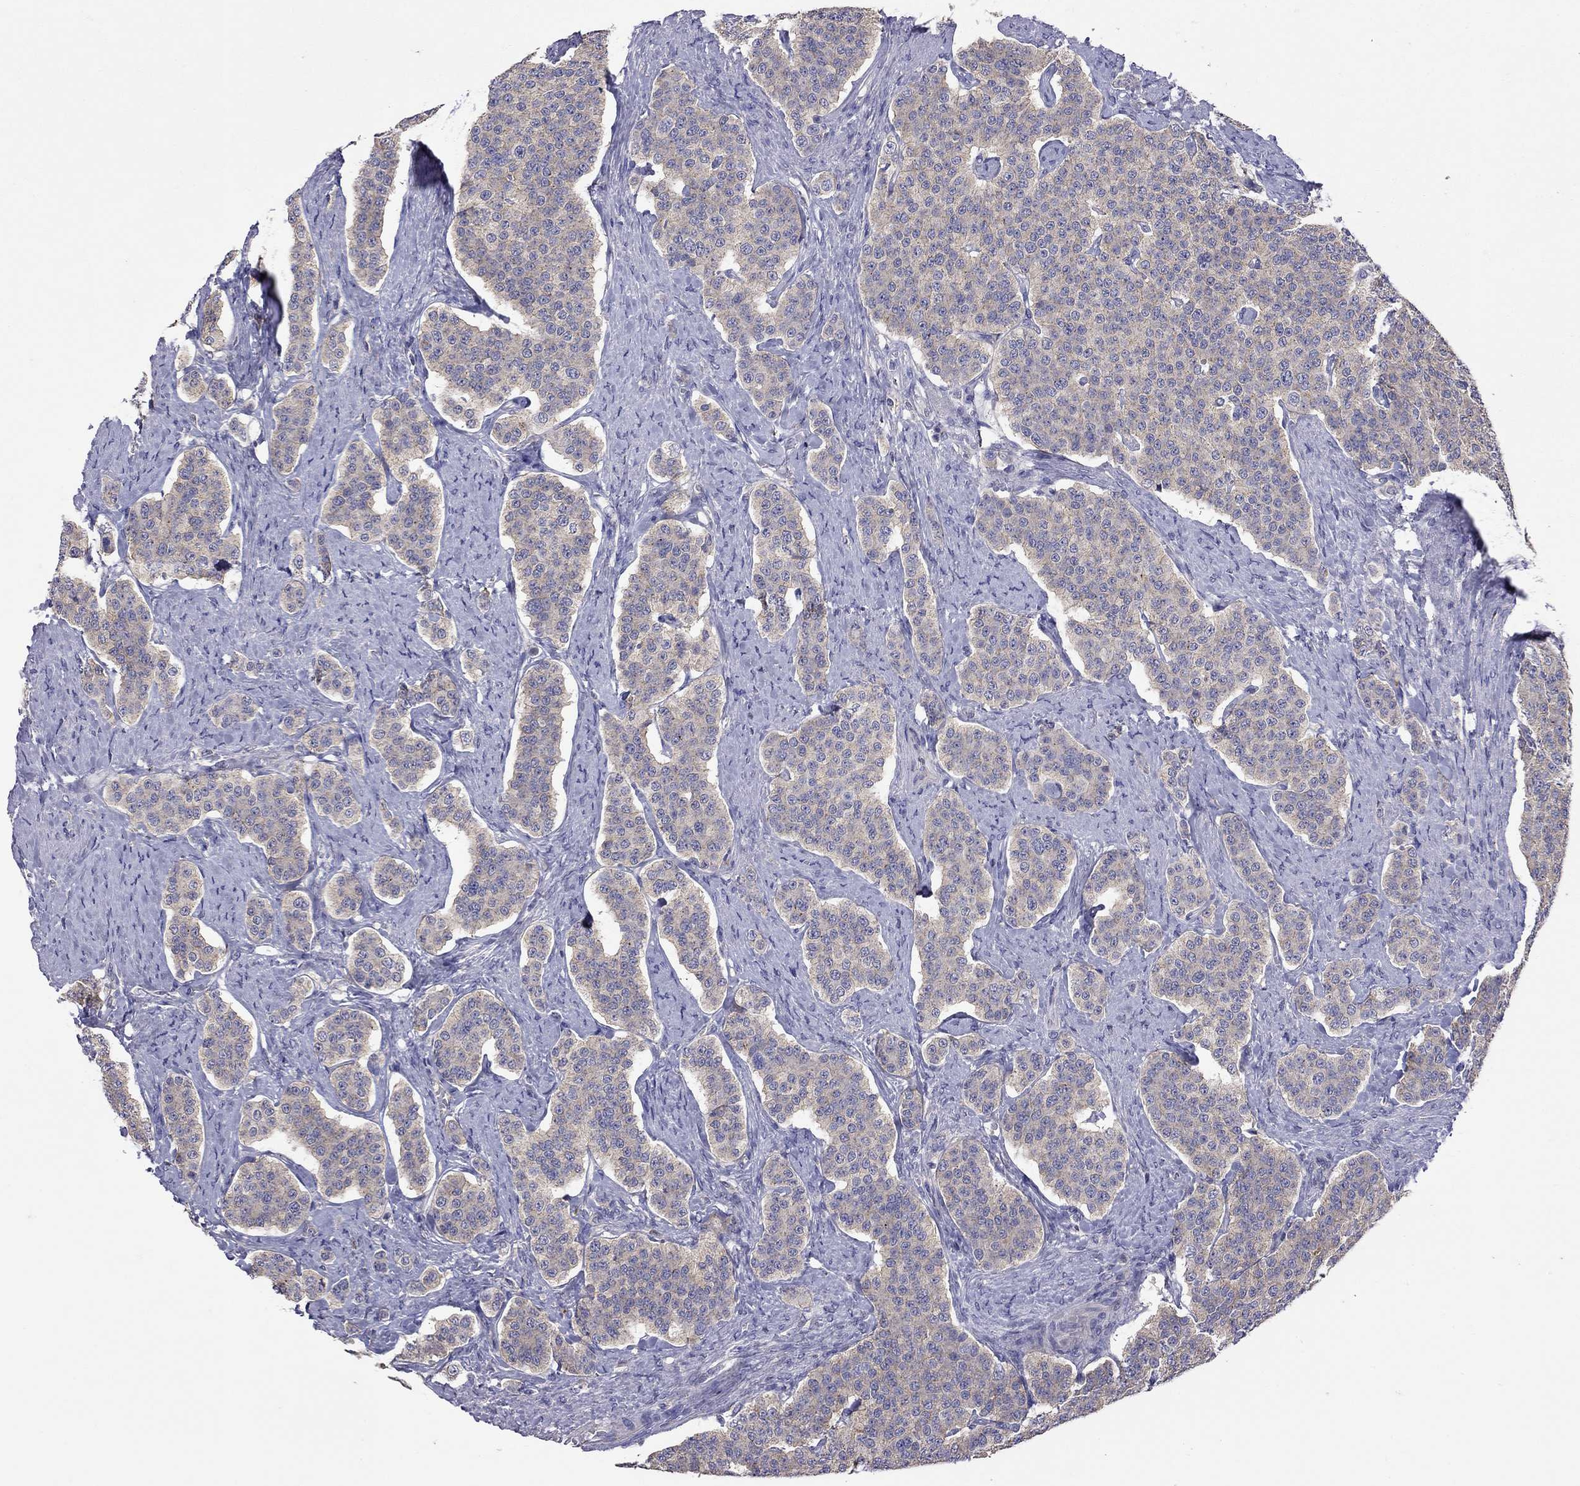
{"staining": {"intensity": "weak", "quantity": ">75%", "location": "cytoplasmic/membranous"}, "tissue": "carcinoid", "cell_type": "Tumor cells", "image_type": "cancer", "snomed": [{"axis": "morphology", "description": "Carcinoid, malignant, NOS"}, {"axis": "topography", "description": "Small intestine"}], "caption": "Carcinoid was stained to show a protein in brown. There is low levels of weak cytoplasmic/membranous staining in about >75% of tumor cells. (brown staining indicates protein expression, while blue staining denotes nuclei).", "gene": "RTP5", "patient": {"sex": "female", "age": 58}}